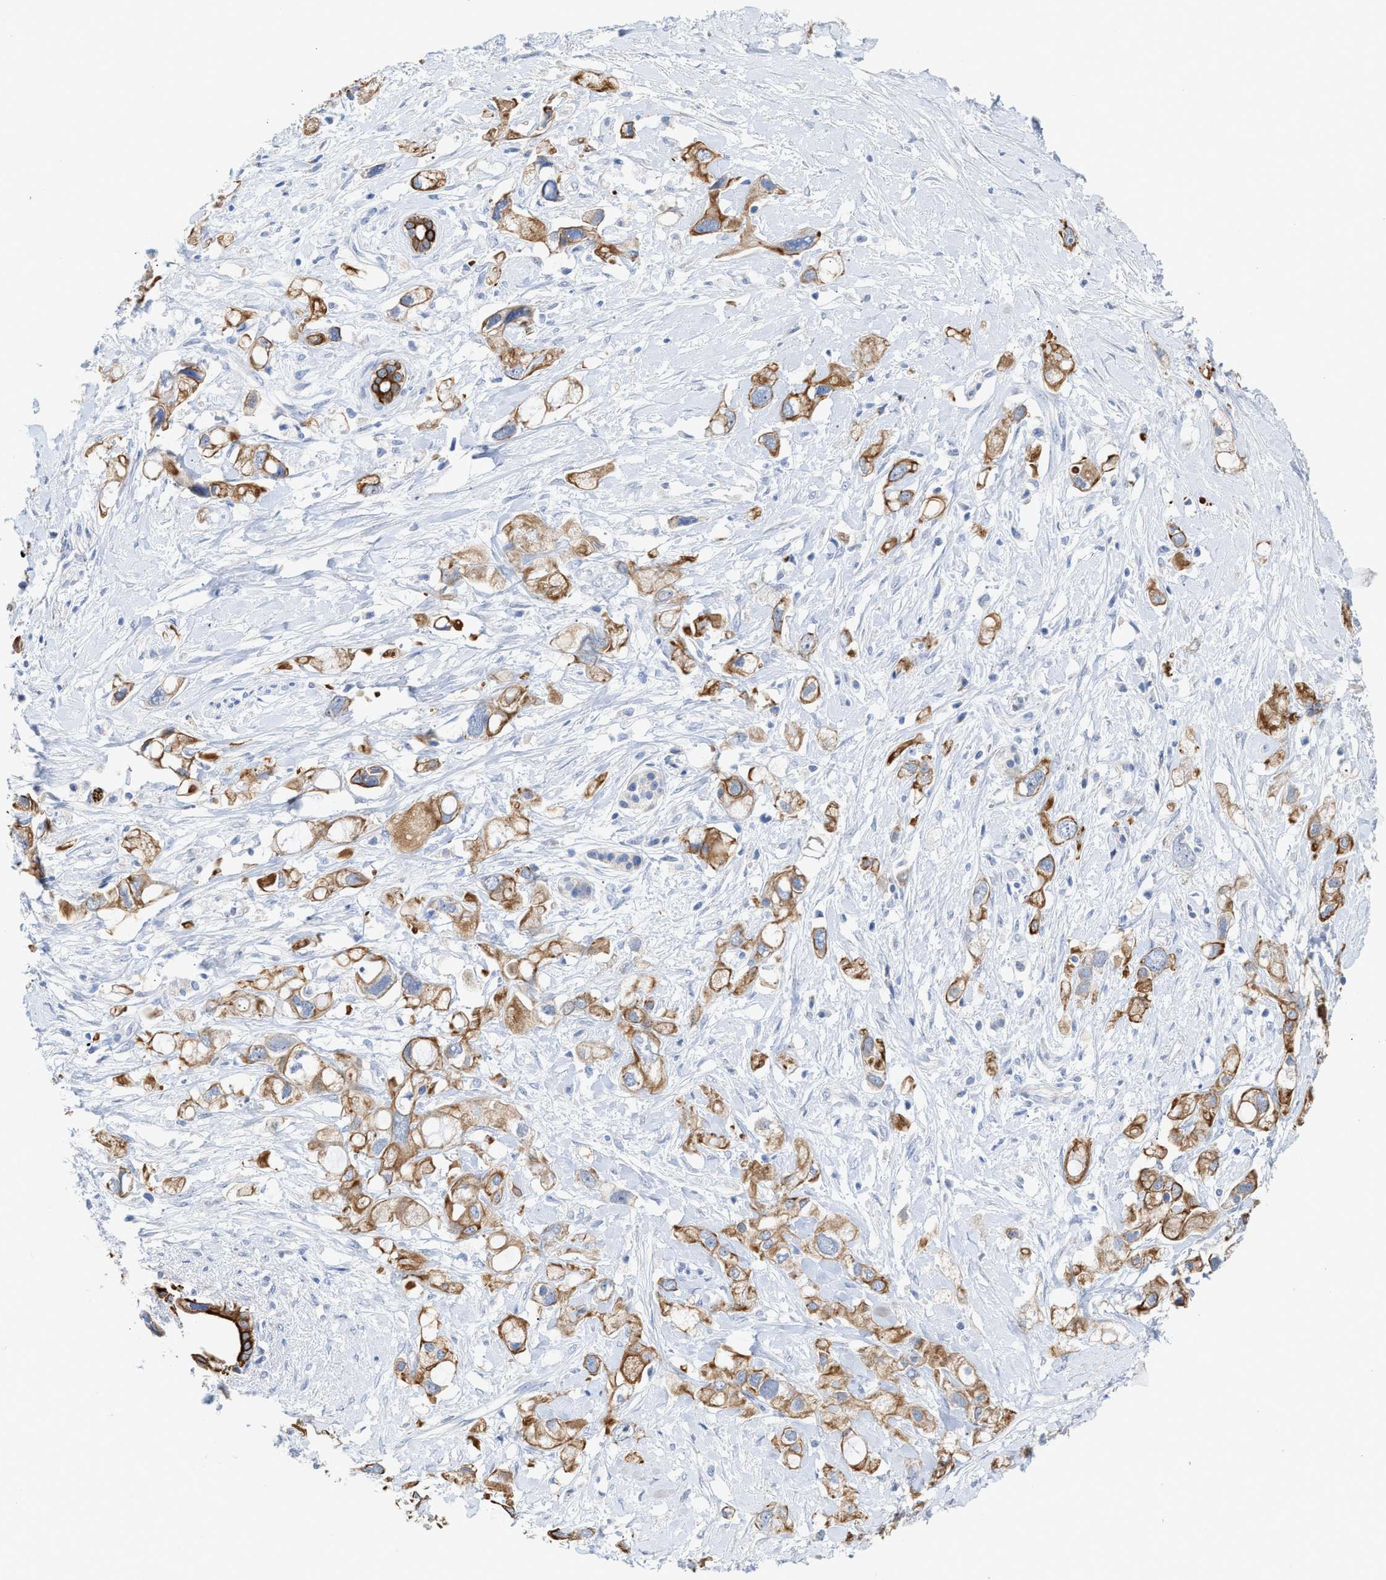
{"staining": {"intensity": "moderate", "quantity": ">75%", "location": "cytoplasmic/membranous"}, "tissue": "pancreatic cancer", "cell_type": "Tumor cells", "image_type": "cancer", "snomed": [{"axis": "morphology", "description": "Adenocarcinoma, NOS"}, {"axis": "topography", "description": "Pancreas"}], "caption": "Tumor cells display medium levels of moderate cytoplasmic/membranous expression in approximately >75% of cells in adenocarcinoma (pancreatic).", "gene": "JAG1", "patient": {"sex": "female", "age": 56}}